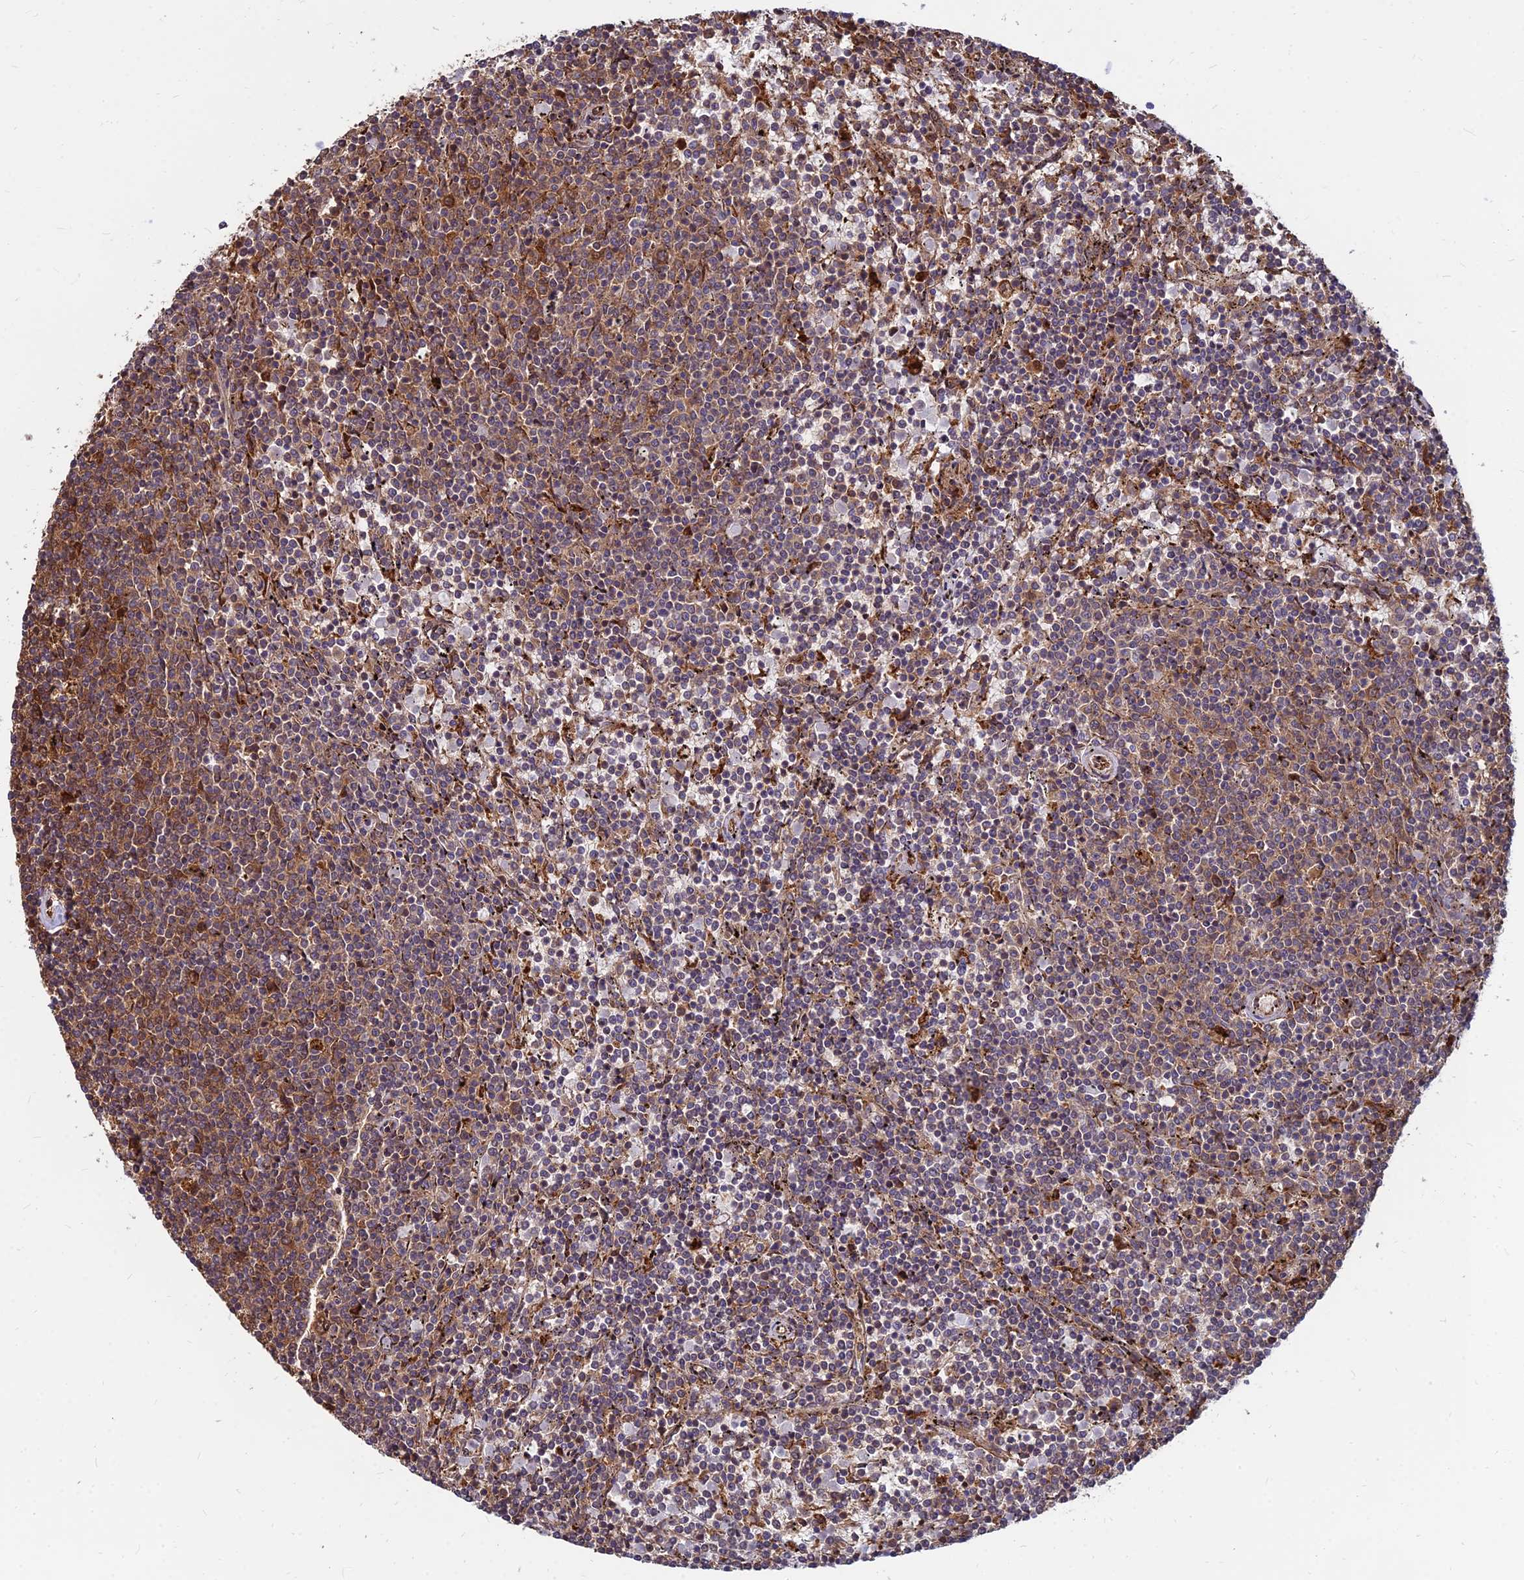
{"staining": {"intensity": "moderate", "quantity": "25%-75%", "location": "cytoplasmic/membranous"}, "tissue": "lymphoma", "cell_type": "Tumor cells", "image_type": "cancer", "snomed": [{"axis": "morphology", "description": "Malignant lymphoma, non-Hodgkin's type, Low grade"}, {"axis": "topography", "description": "Spleen"}], "caption": "There is medium levels of moderate cytoplasmic/membranous positivity in tumor cells of malignant lymphoma, non-Hodgkin's type (low-grade), as demonstrated by immunohistochemical staining (brown color).", "gene": "CCT6B", "patient": {"sex": "female", "age": 50}}